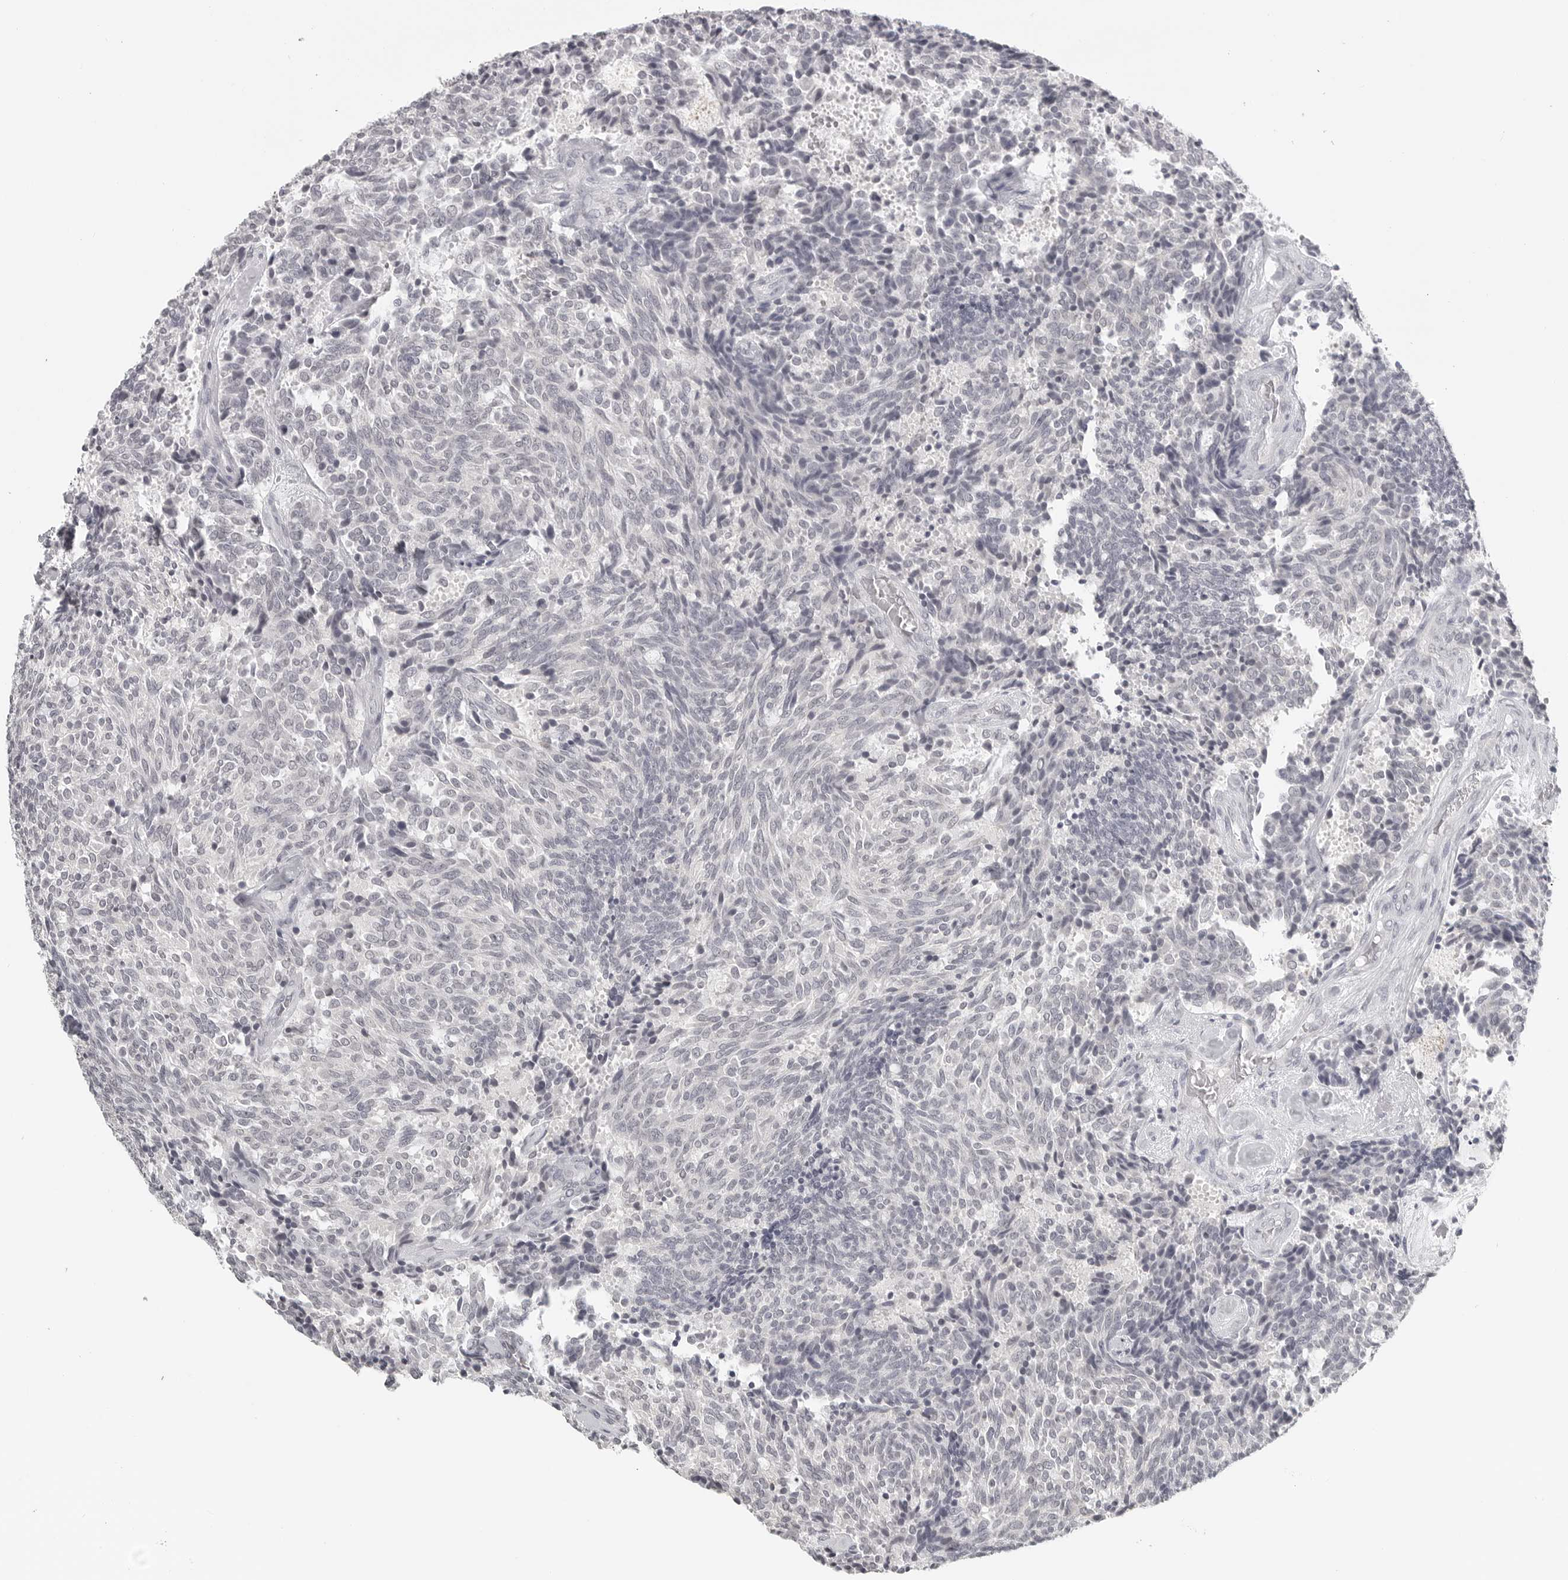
{"staining": {"intensity": "weak", "quantity": "<25%", "location": "nuclear"}, "tissue": "carcinoid", "cell_type": "Tumor cells", "image_type": "cancer", "snomed": [{"axis": "morphology", "description": "Carcinoid, malignant, NOS"}, {"axis": "topography", "description": "Pancreas"}], "caption": "High magnification brightfield microscopy of malignant carcinoid stained with DAB (brown) and counterstained with hematoxylin (blue): tumor cells show no significant staining.", "gene": "BPIFA1", "patient": {"sex": "female", "age": 54}}